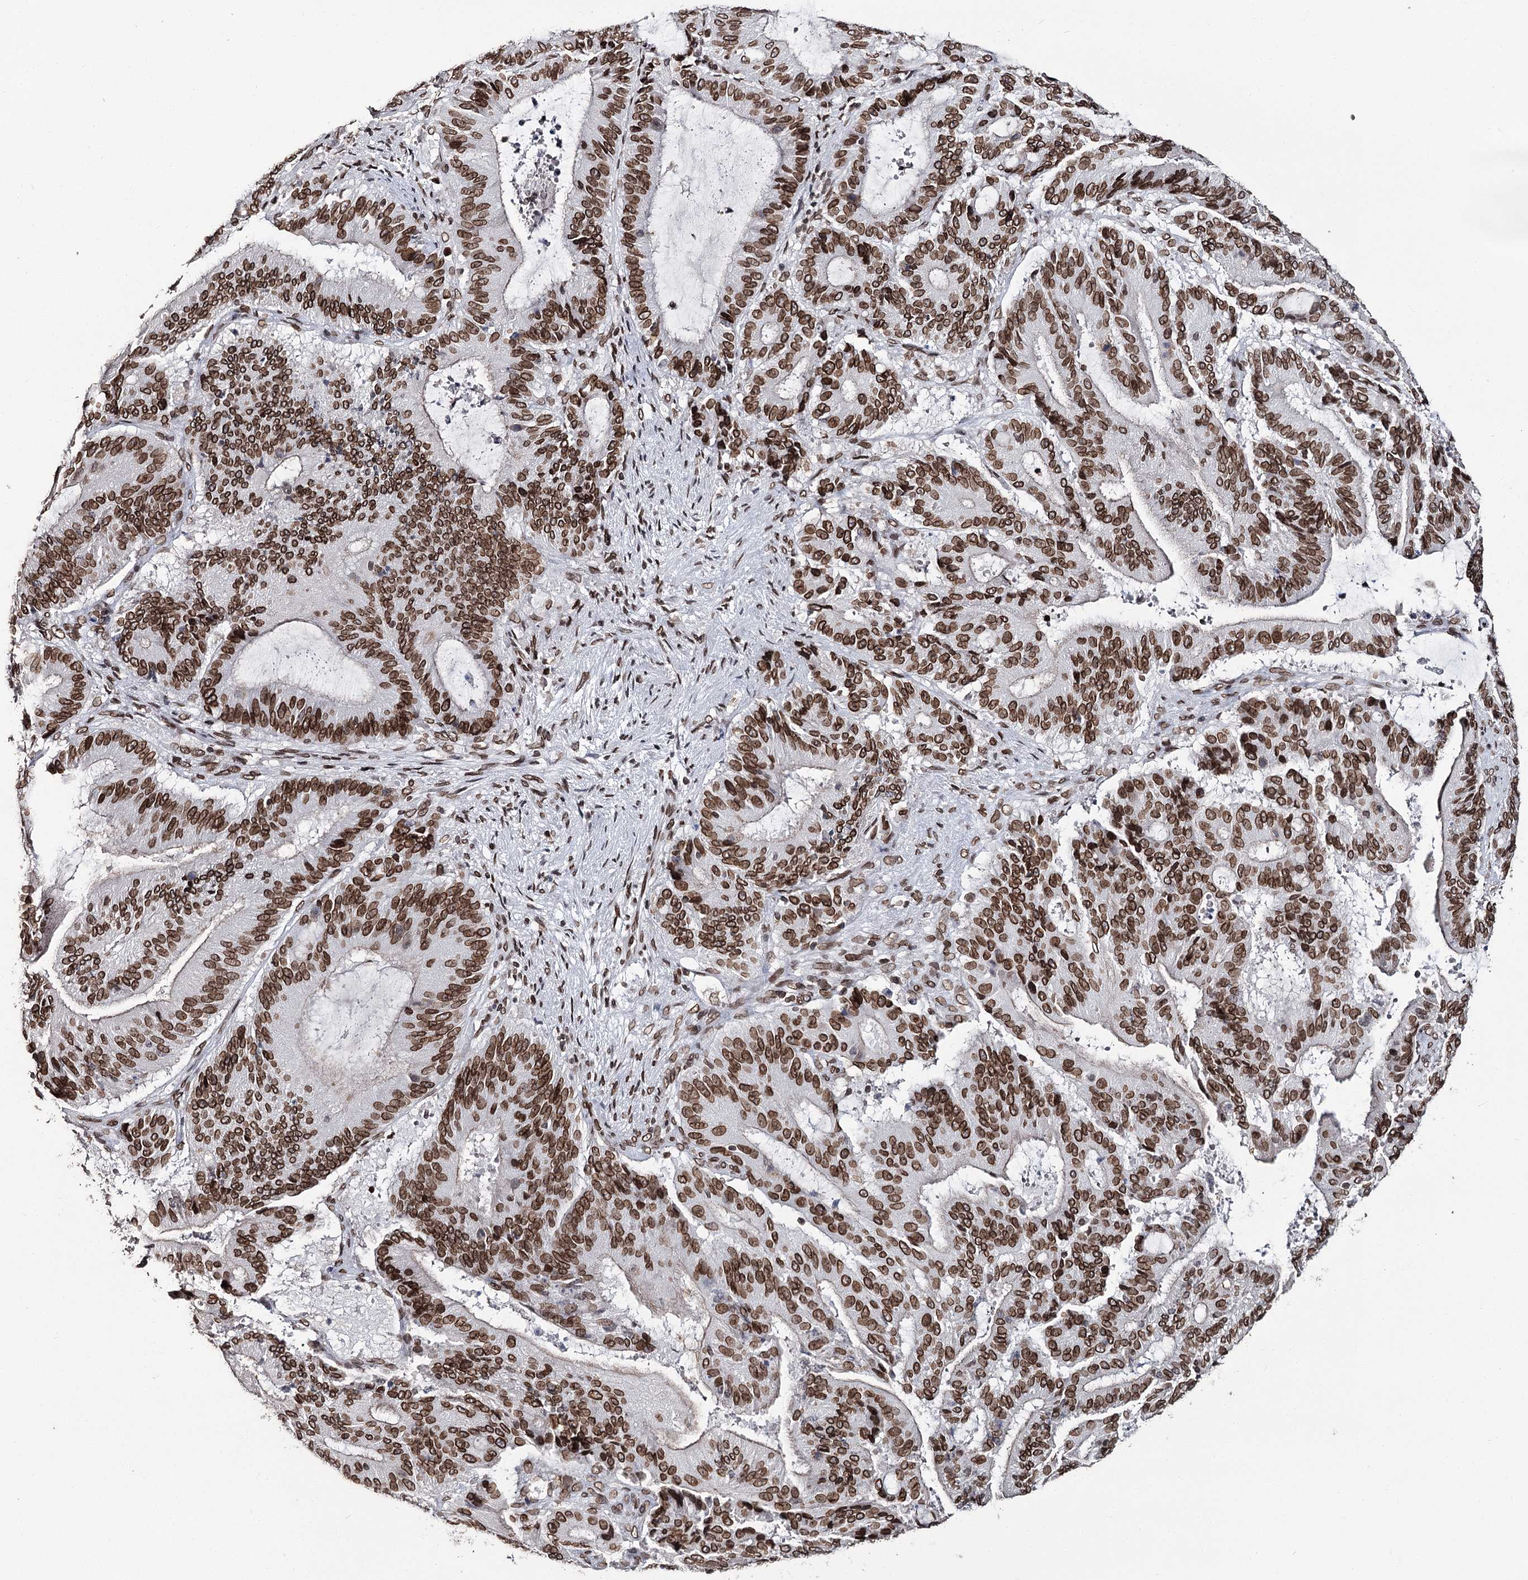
{"staining": {"intensity": "strong", "quantity": ">75%", "location": "cytoplasmic/membranous,nuclear"}, "tissue": "liver cancer", "cell_type": "Tumor cells", "image_type": "cancer", "snomed": [{"axis": "morphology", "description": "Normal tissue, NOS"}, {"axis": "morphology", "description": "Cholangiocarcinoma"}, {"axis": "topography", "description": "Liver"}, {"axis": "topography", "description": "Peripheral nerve tissue"}], "caption": "Cholangiocarcinoma (liver) was stained to show a protein in brown. There is high levels of strong cytoplasmic/membranous and nuclear positivity in about >75% of tumor cells. The protein of interest is stained brown, and the nuclei are stained in blue (DAB IHC with brightfield microscopy, high magnification).", "gene": "KIAA0930", "patient": {"sex": "female", "age": 73}}